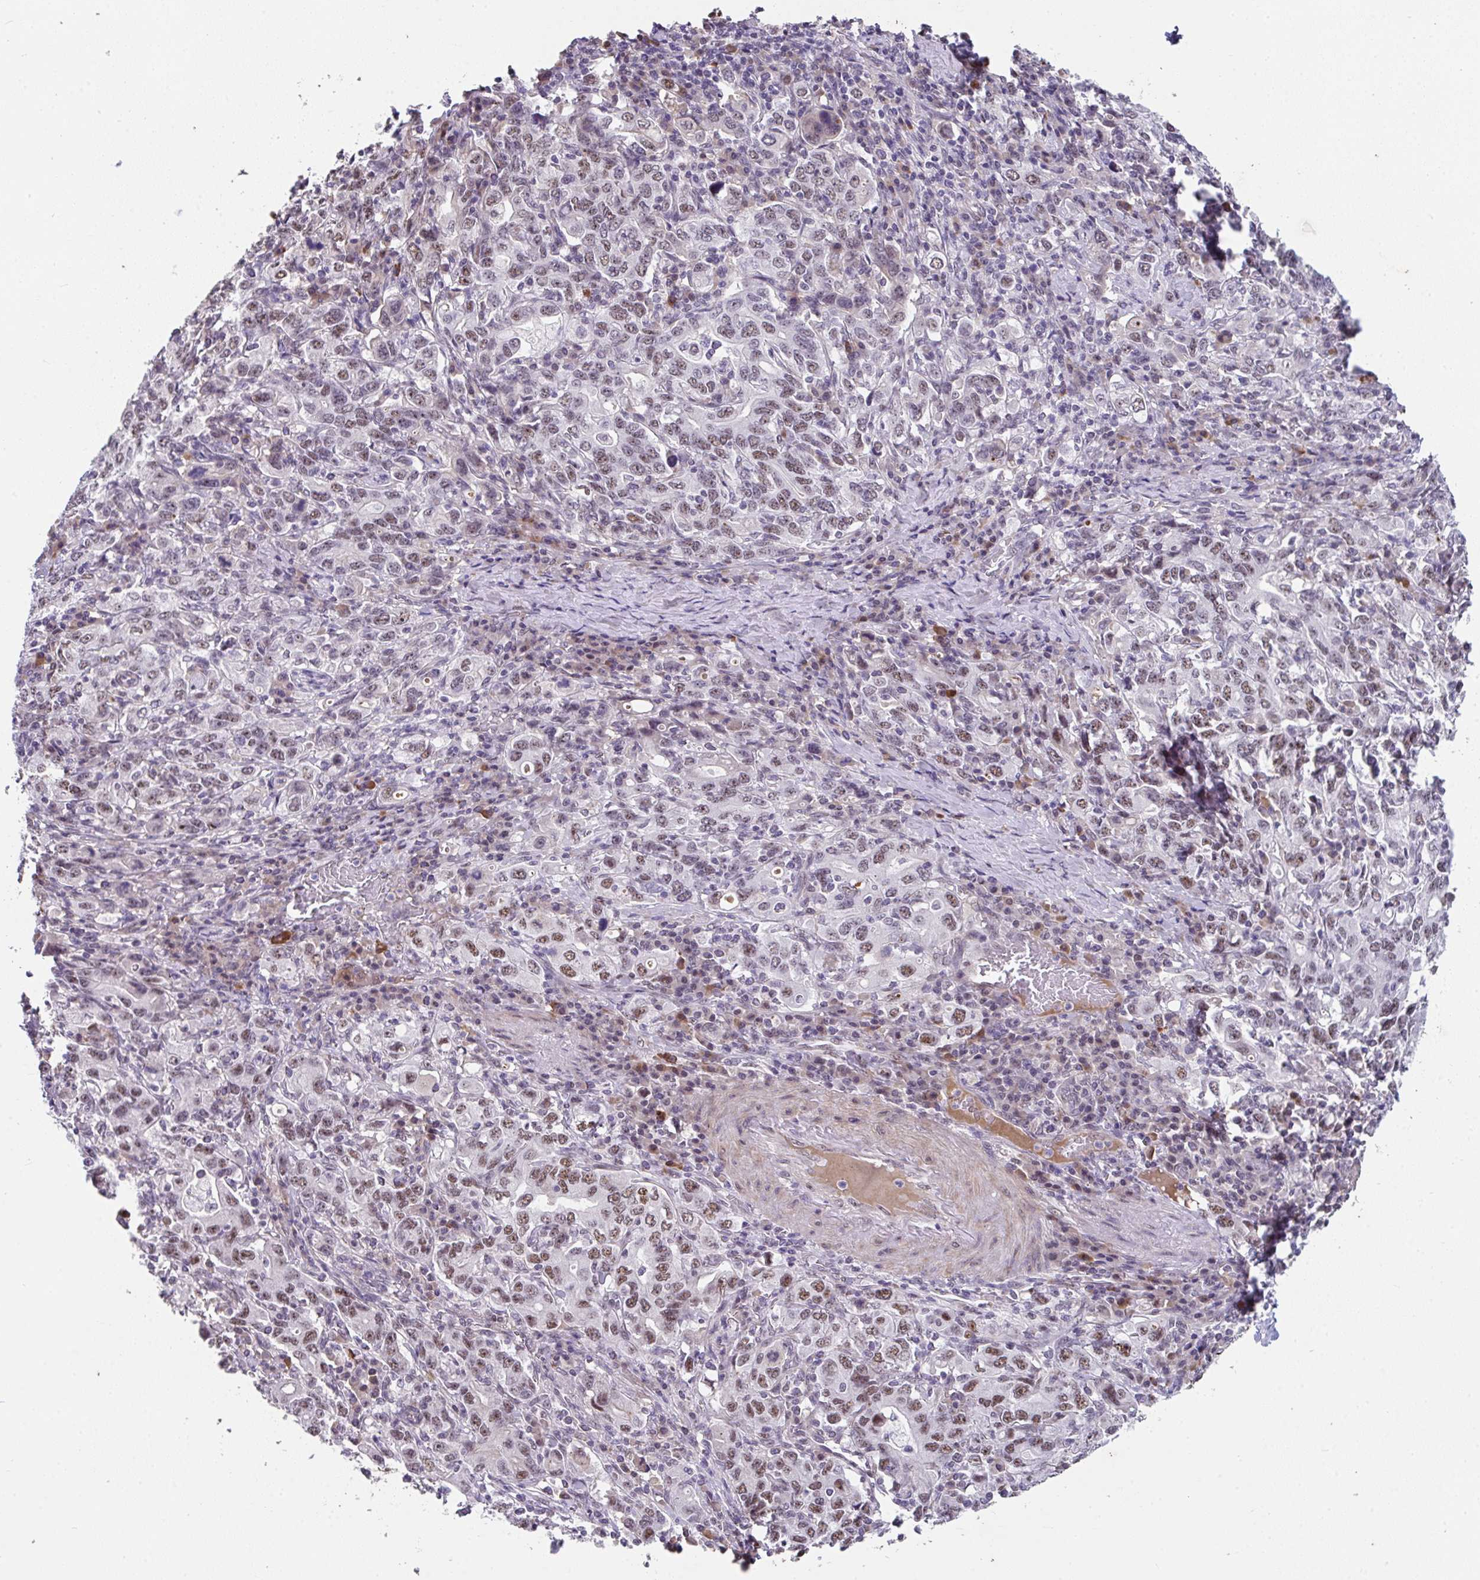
{"staining": {"intensity": "moderate", "quantity": ">75%", "location": "nuclear"}, "tissue": "stomach cancer", "cell_type": "Tumor cells", "image_type": "cancer", "snomed": [{"axis": "morphology", "description": "Adenocarcinoma, NOS"}, {"axis": "topography", "description": "Stomach, upper"}, {"axis": "topography", "description": "Stomach"}], "caption": "Human stomach adenocarcinoma stained with a brown dye displays moderate nuclear positive expression in about >75% of tumor cells.", "gene": "RBBP6", "patient": {"sex": "male", "age": 62}}